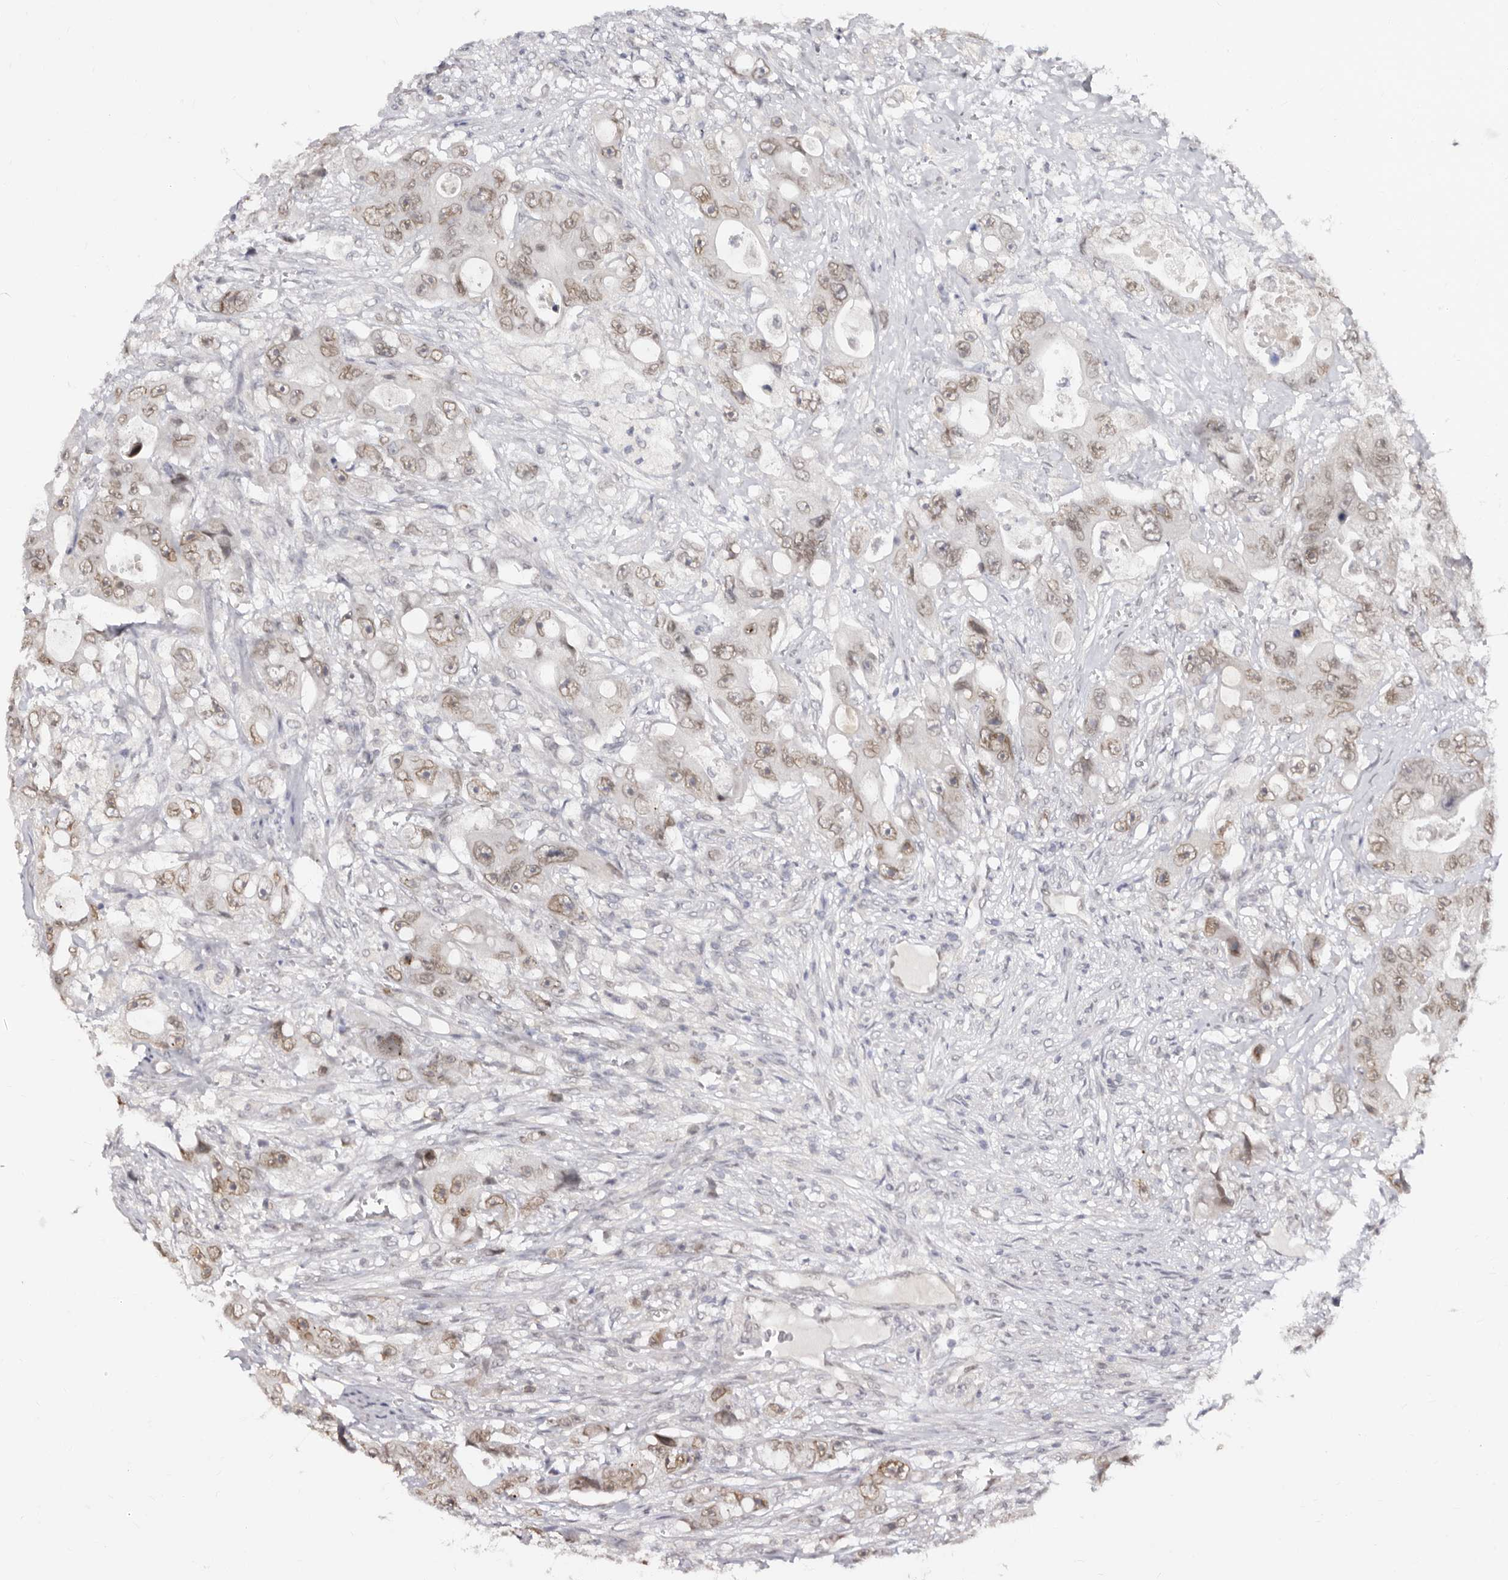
{"staining": {"intensity": "moderate", "quantity": ">75%", "location": "nuclear"}, "tissue": "colorectal cancer", "cell_type": "Tumor cells", "image_type": "cancer", "snomed": [{"axis": "morphology", "description": "Adenocarcinoma, NOS"}, {"axis": "topography", "description": "Colon"}], "caption": "A medium amount of moderate nuclear positivity is seen in approximately >75% of tumor cells in colorectal cancer (adenocarcinoma) tissue. (Brightfield microscopy of DAB IHC at high magnification).", "gene": "LCORL", "patient": {"sex": "female", "age": 46}}